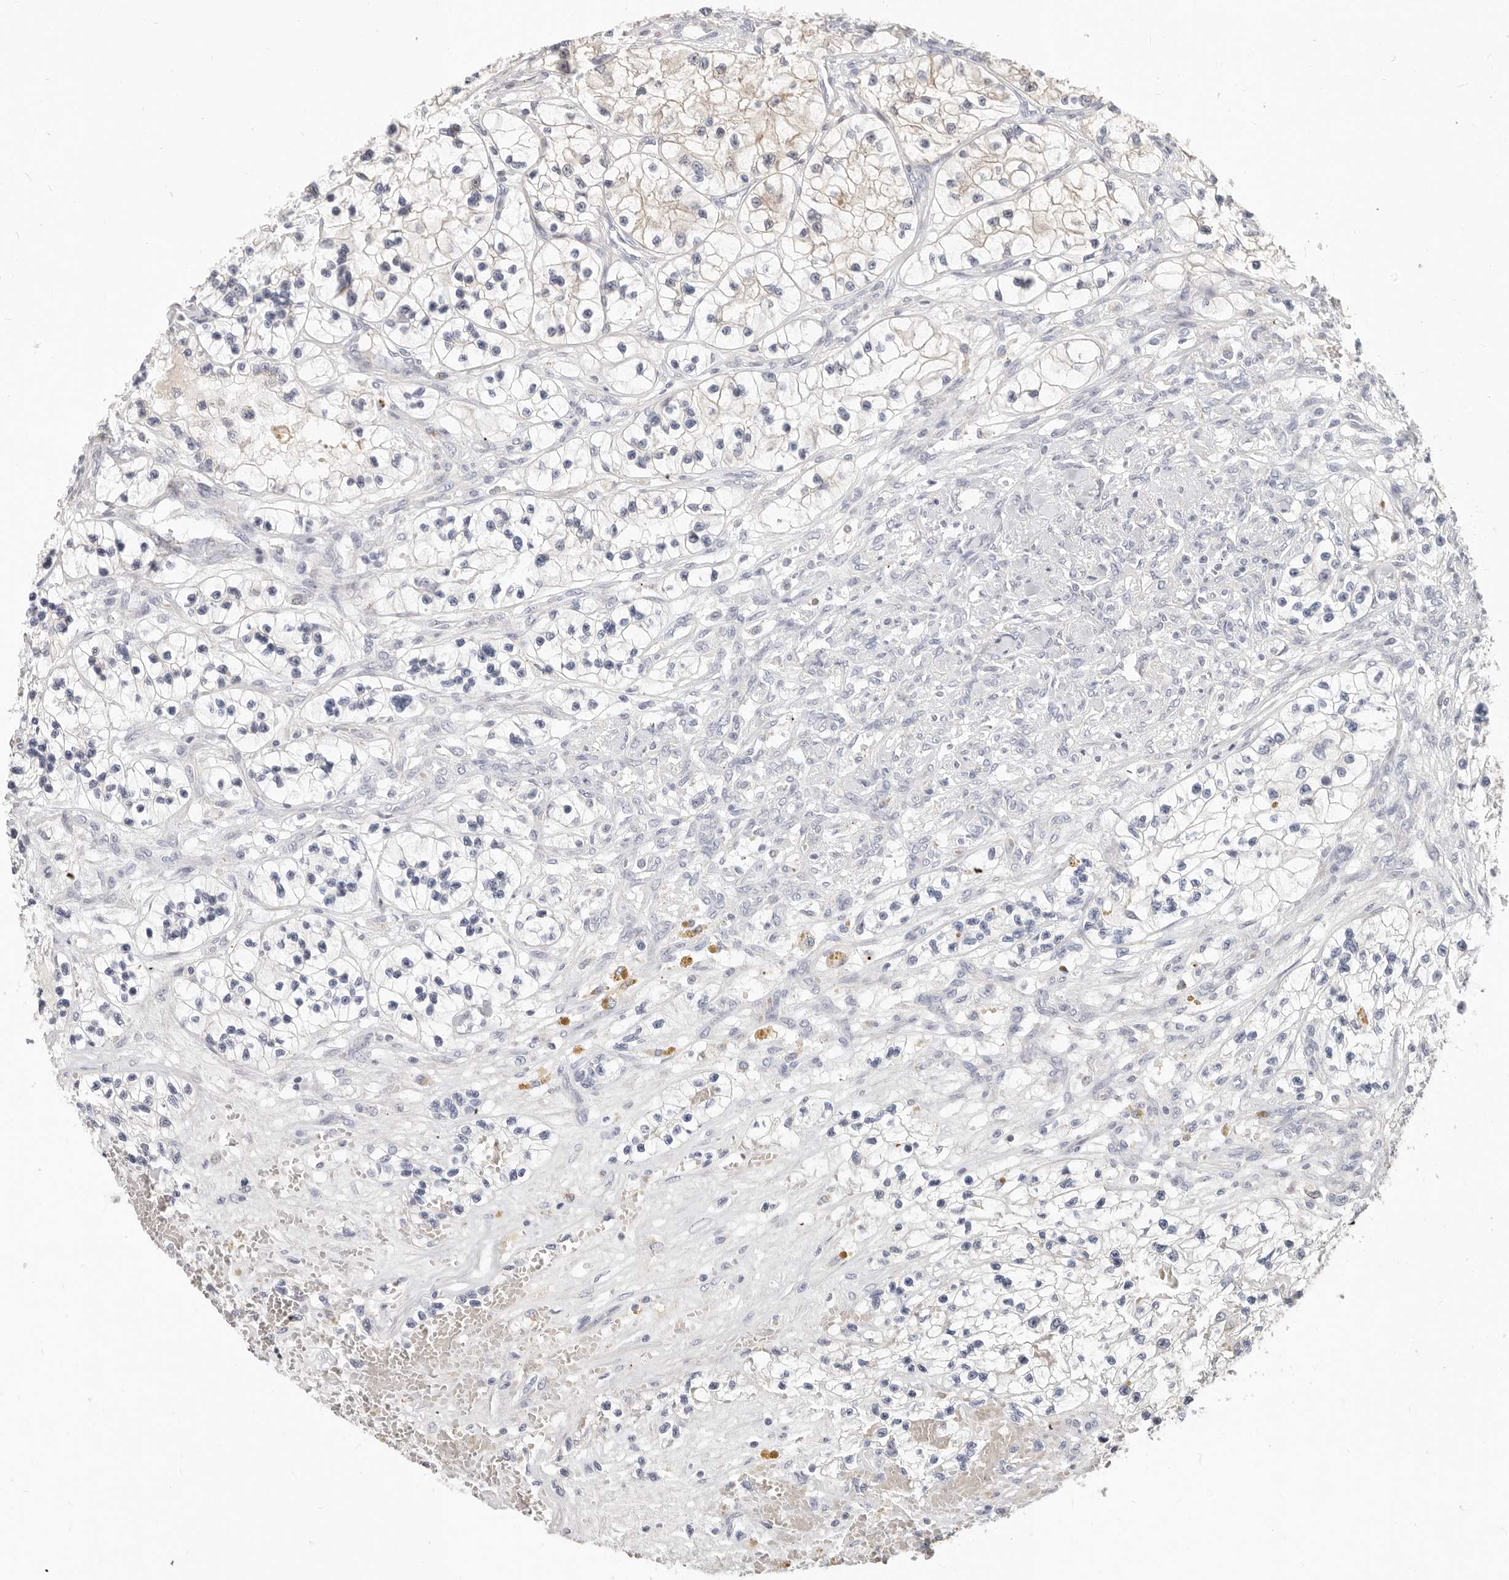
{"staining": {"intensity": "weak", "quantity": "<25%", "location": "cytoplasmic/membranous"}, "tissue": "renal cancer", "cell_type": "Tumor cells", "image_type": "cancer", "snomed": [{"axis": "morphology", "description": "Adenocarcinoma, NOS"}, {"axis": "topography", "description": "Kidney"}], "caption": "This is an immunohistochemistry image of human renal cancer (adenocarcinoma). There is no staining in tumor cells.", "gene": "ZRANB1", "patient": {"sex": "female", "age": 57}}